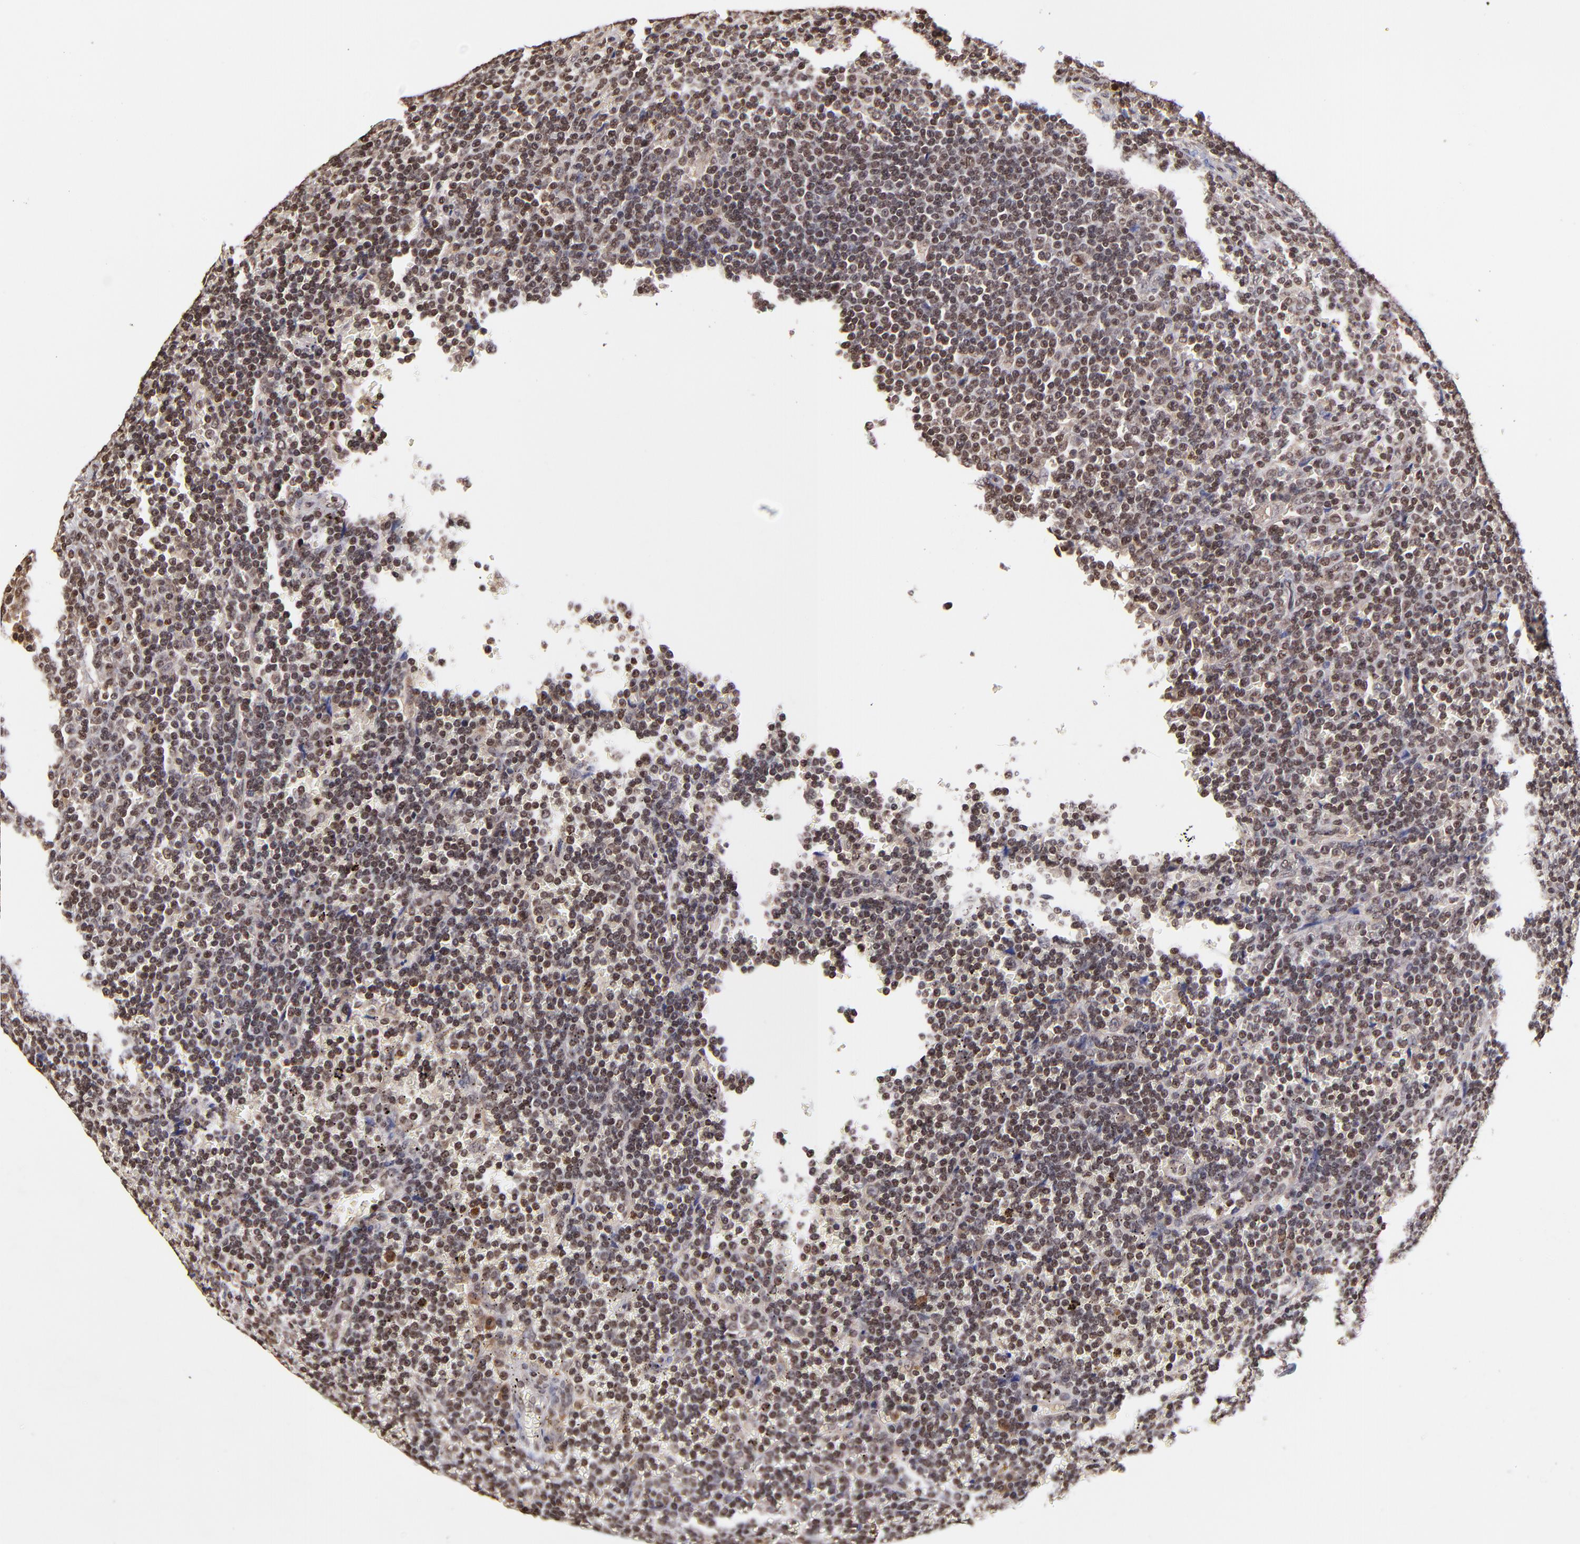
{"staining": {"intensity": "strong", "quantity": ">75%", "location": "nuclear"}, "tissue": "lymphoma", "cell_type": "Tumor cells", "image_type": "cancer", "snomed": [{"axis": "morphology", "description": "Malignant lymphoma, non-Hodgkin's type, Low grade"}, {"axis": "topography", "description": "Spleen"}], "caption": "Brown immunohistochemical staining in human low-grade malignant lymphoma, non-Hodgkin's type shows strong nuclear positivity in about >75% of tumor cells.", "gene": "WDR25", "patient": {"sex": "male", "age": 80}}